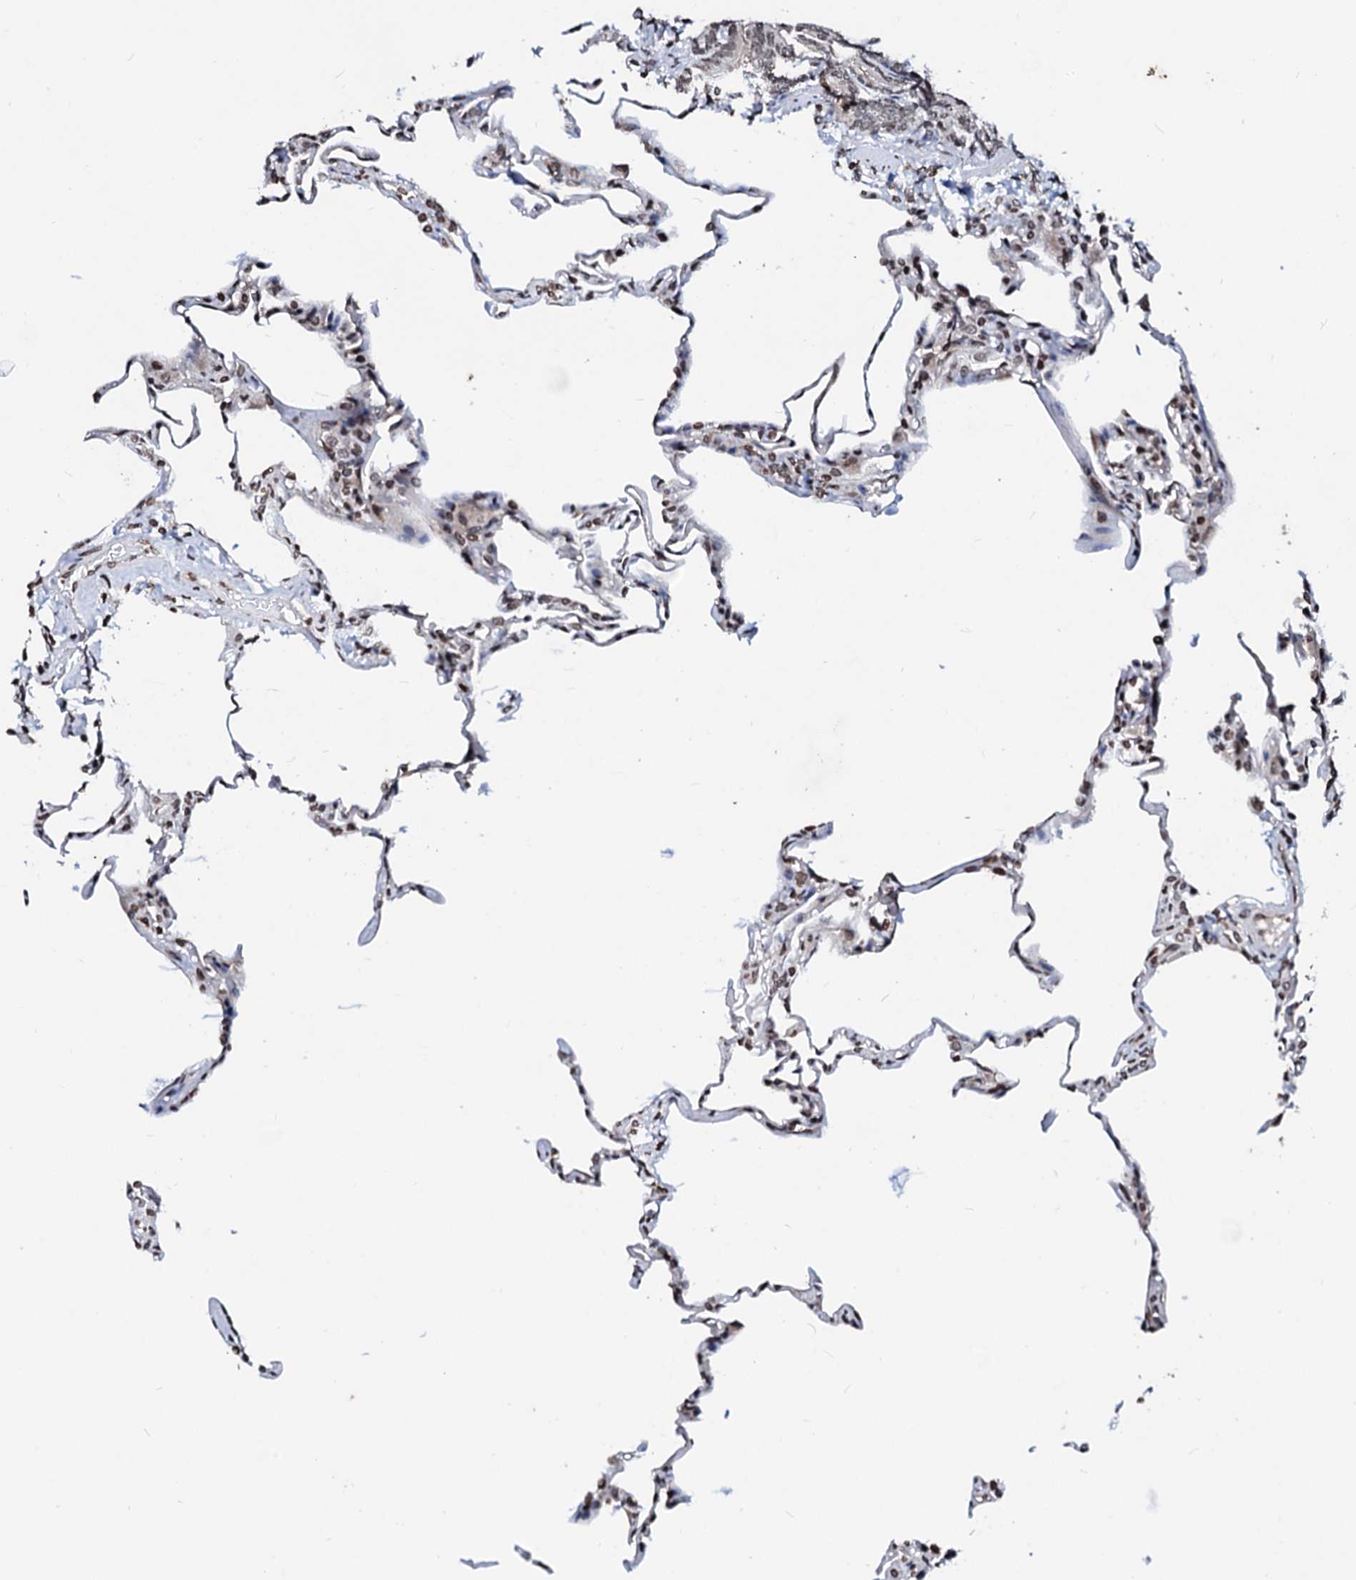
{"staining": {"intensity": "weak", "quantity": ">75%", "location": "nuclear"}, "tissue": "lung", "cell_type": "Alveolar cells", "image_type": "normal", "snomed": [{"axis": "morphology", "description": "Normal tissue, NOS"}, {"axis": "topography", "description": "Lung"}], "caption": "Immunohistochemical staining of unremarkable lung exhibits weak nuclear protein expression in approximately >75% of alveolar cells.", "gene": "LSM11", "patient": {"sex": "male", "age": 20}}